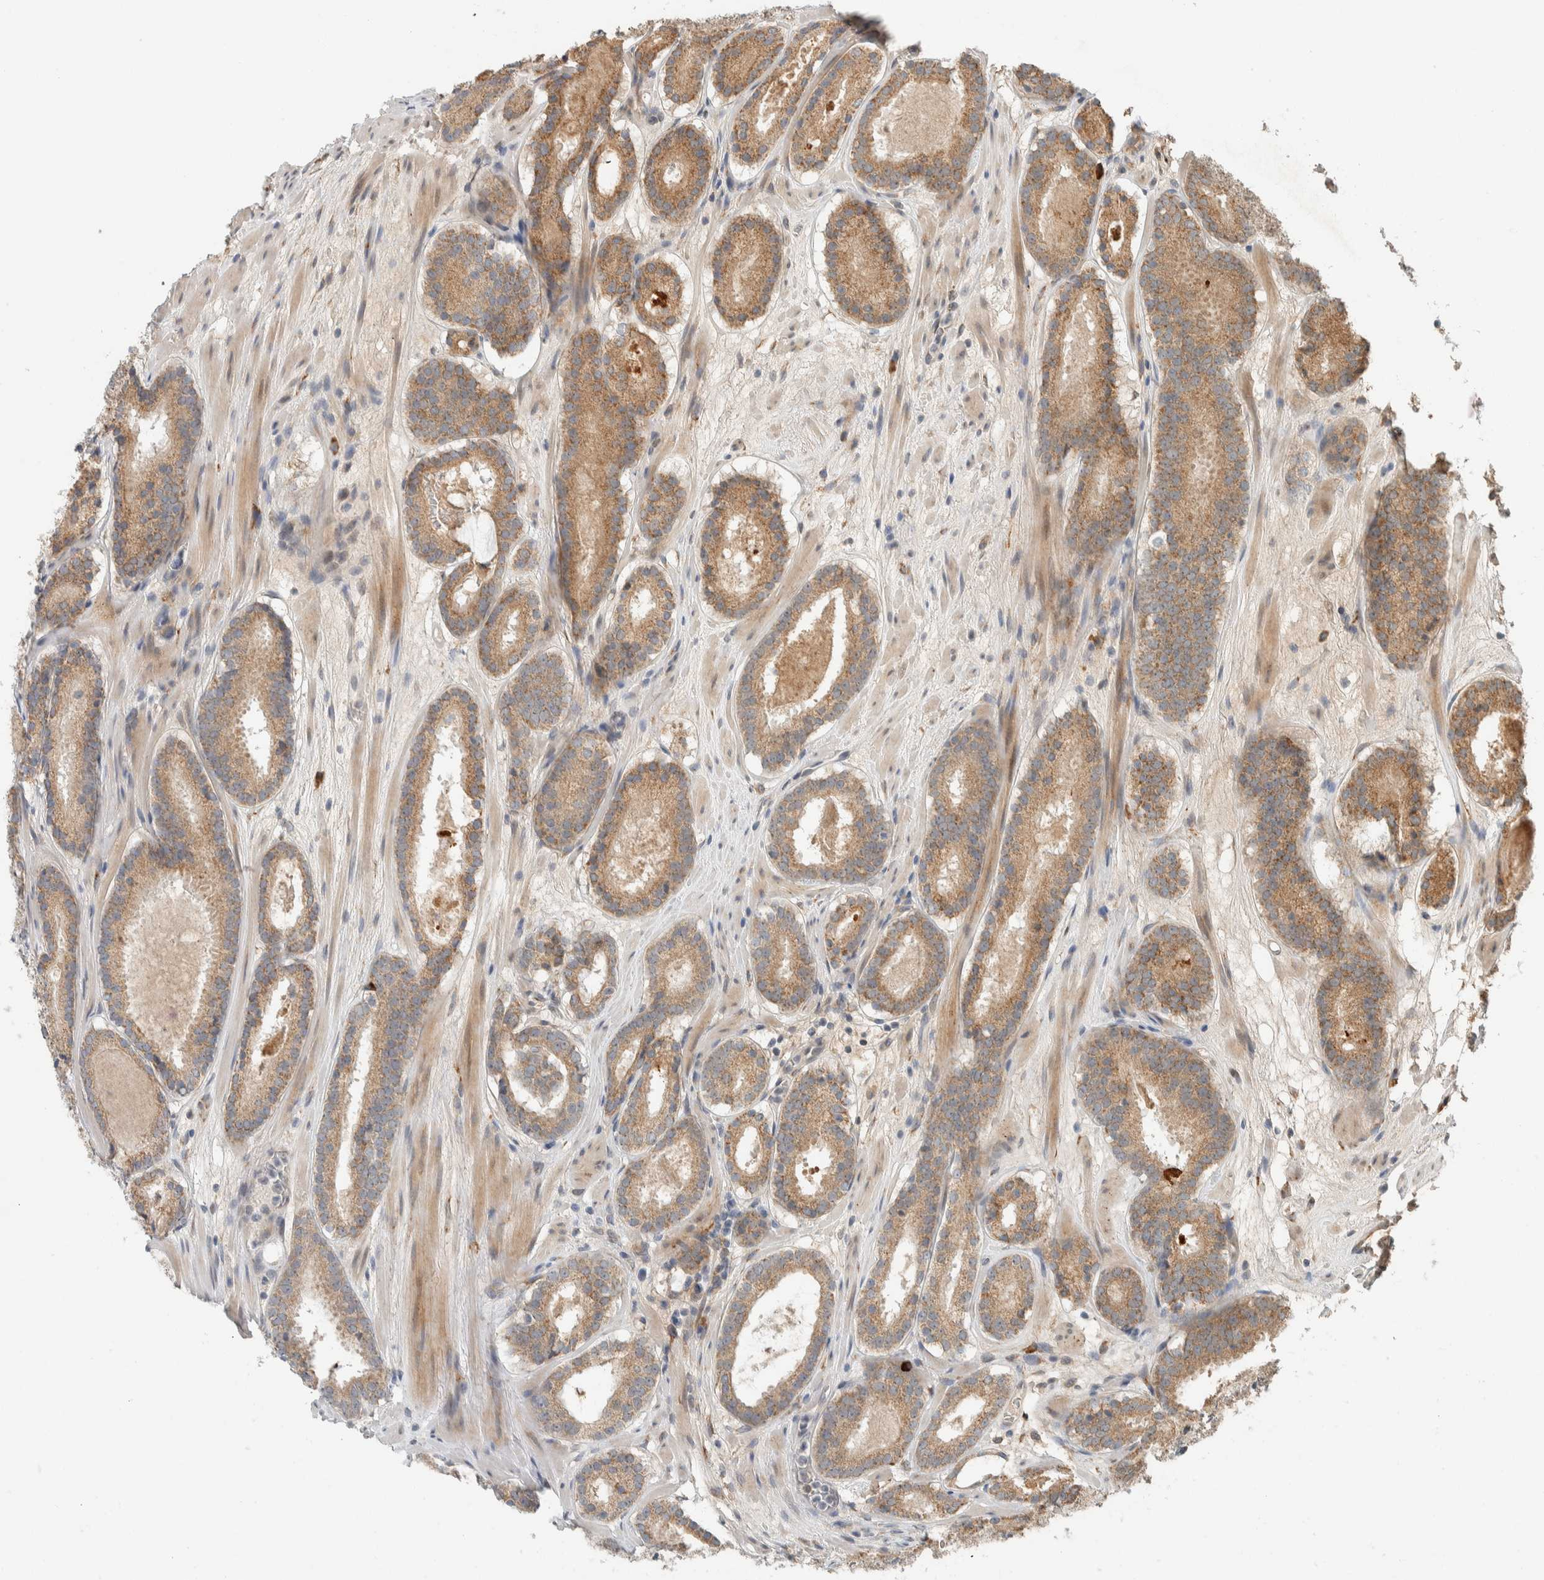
{"staining": {"intensity": "moderate", "quantity": ">75%", "location": "cytoplasmic/membranous"}, "tissue": "prostate cancer", "cell_type": "Tumor cells", "image_type": "cancer", "snomed": [{"axis": "morphology", "description": "Adenocarcinoma, Low grade"}, {"axis": "topography", "description": "Prostate"}], "caption": "An IHC image of tumor tissue is shown. Protein staining in brown shows moderate cytoplasmic/membranous positivity in prostate adenocarcinoma (low-grade) within tumor cells.", "gene": "CTBP2", "patient": {"sex": "male", "age": 69}}